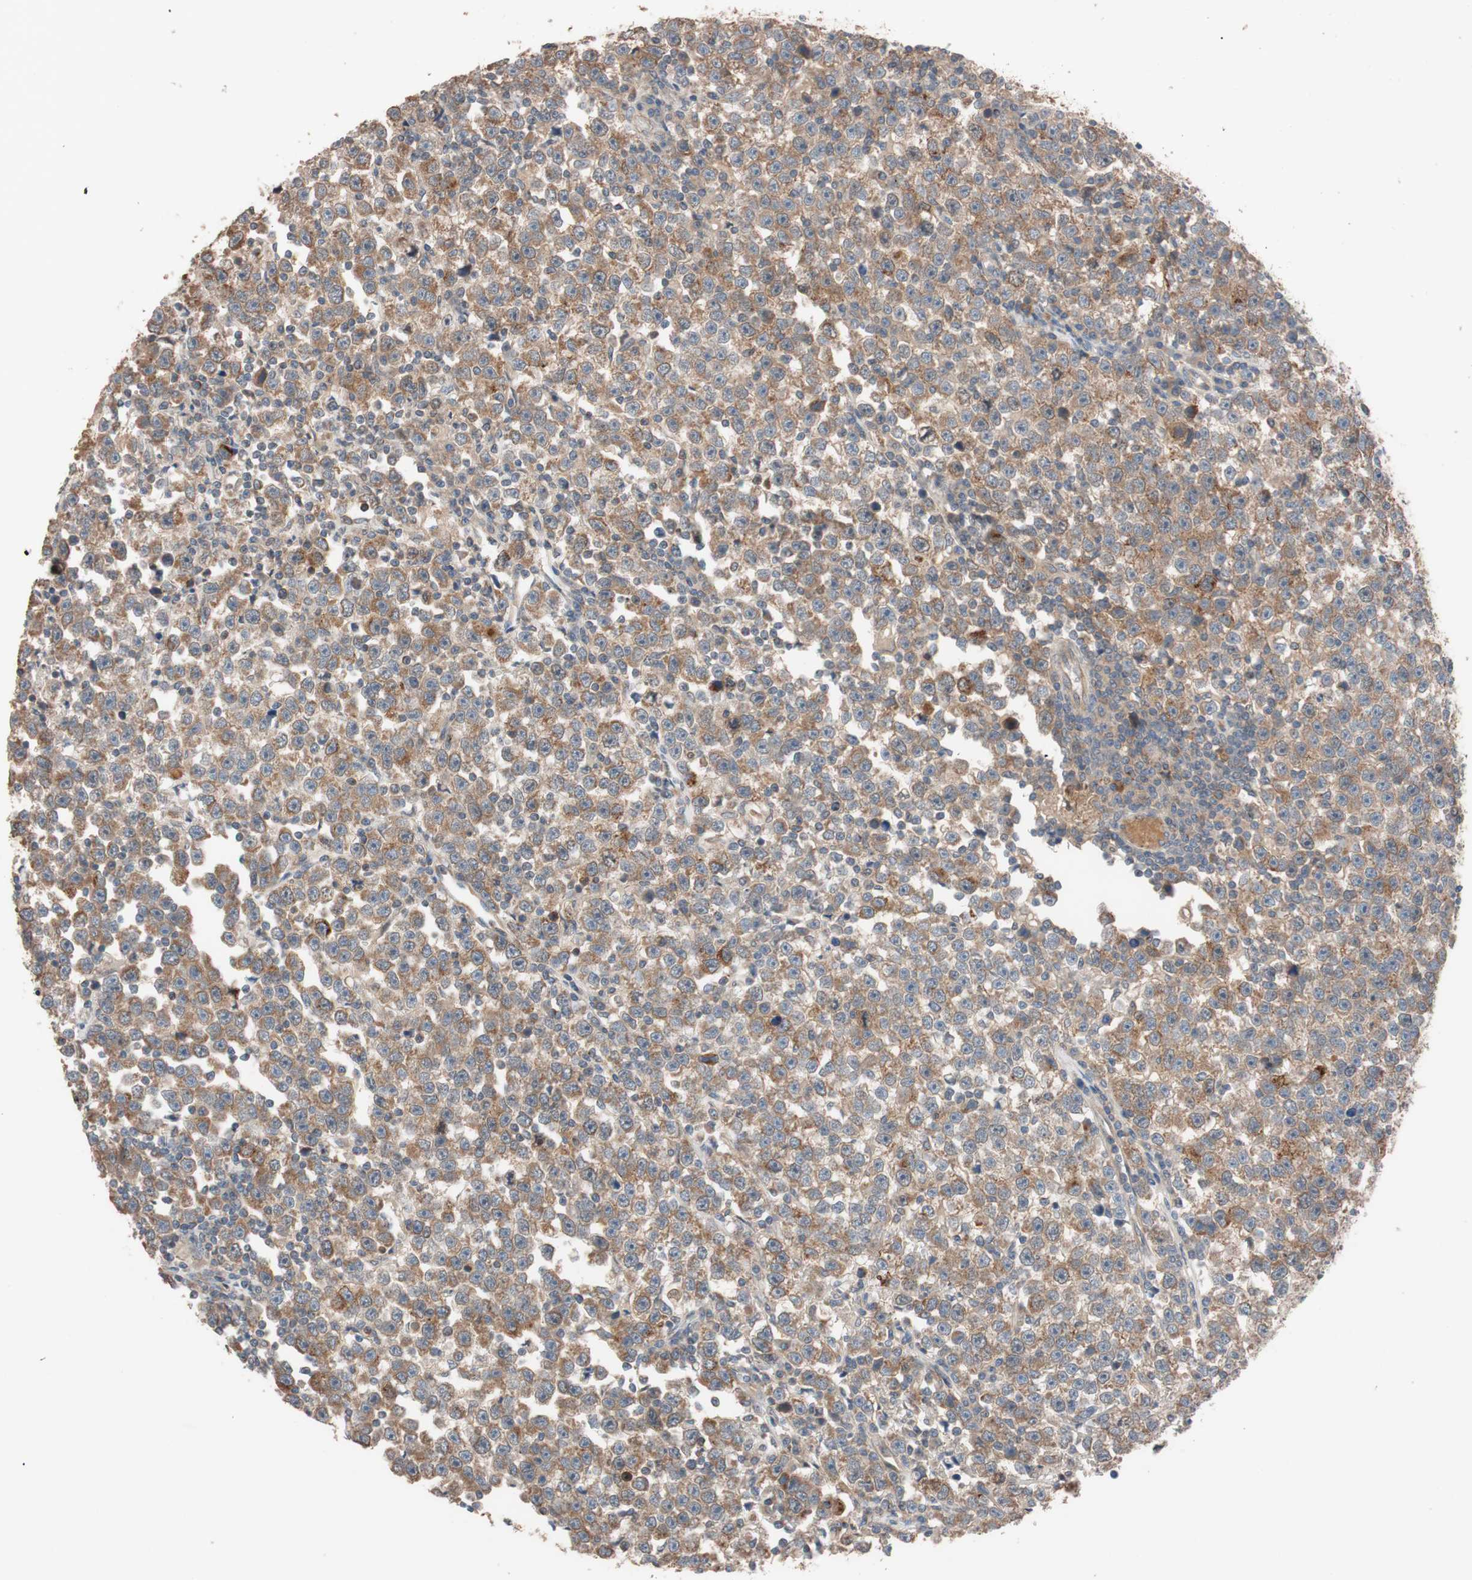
{"staining": {"intensity": "moderate", "quantity": ">75%", "location": "cytoplasmic/membranous"}, "tissue": "testis cancer", "cell_type": "Tumor cells", "image_type": "cancer", "snomed": [{"axis": "morphology", "description": "Seminoma, NOS"}, {"axis": "topography", "description": "Testis"}], "caption": "Brown immunohistochemical staining in seminoma (testis) exhibits moderate cytoplasmic/membranous expression in about >75% of tumor cells.", "gene": "SDC4", "patient": {"sex": "male", "age": 43}}